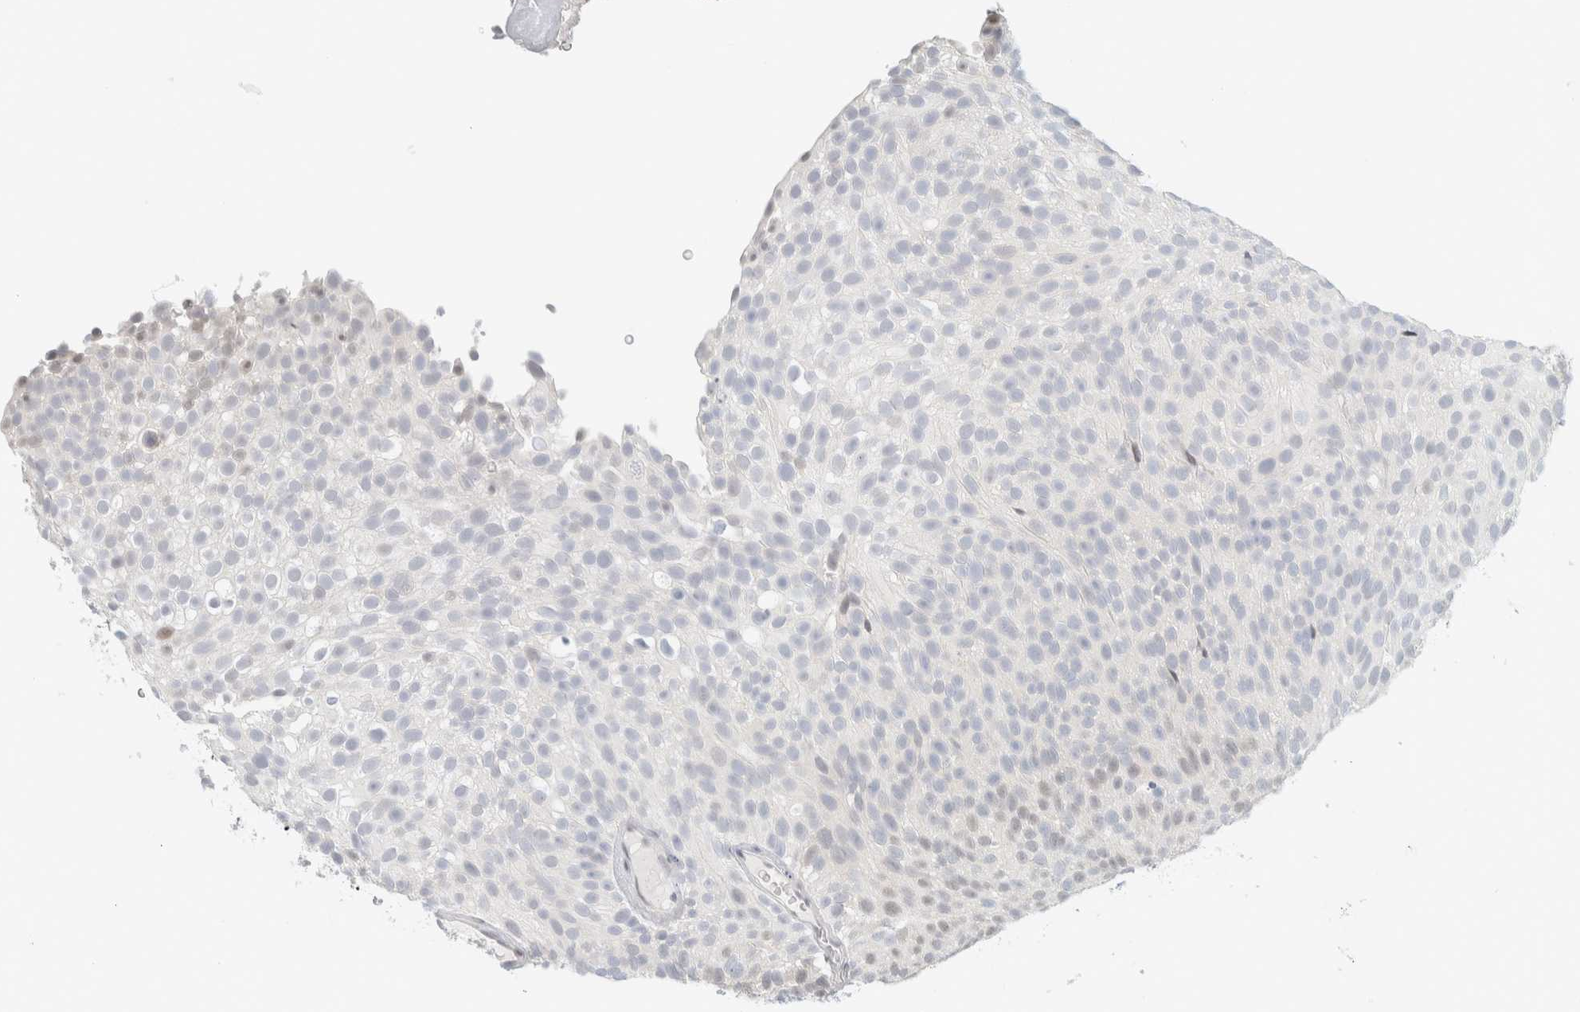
{"staining": {"intensity": "negative", "quantity": "none", "location": "none"}, "tissue": "urothelial cancer", "cell_type": "Tumor cells", "image_type": "cancer", "snomed": [{"axis": "morphology", "description": "Urothelial carcinoma, Low grade"}, {"axis": "topography", "description": "Urinary bladder"}], "caption": "The immunohistochemistry photomicrograph has no significant expression in tumor cells of urothelial cancer tissue.", "gene": "CDH17", "patient": {"sex": "male", "age": 78}}